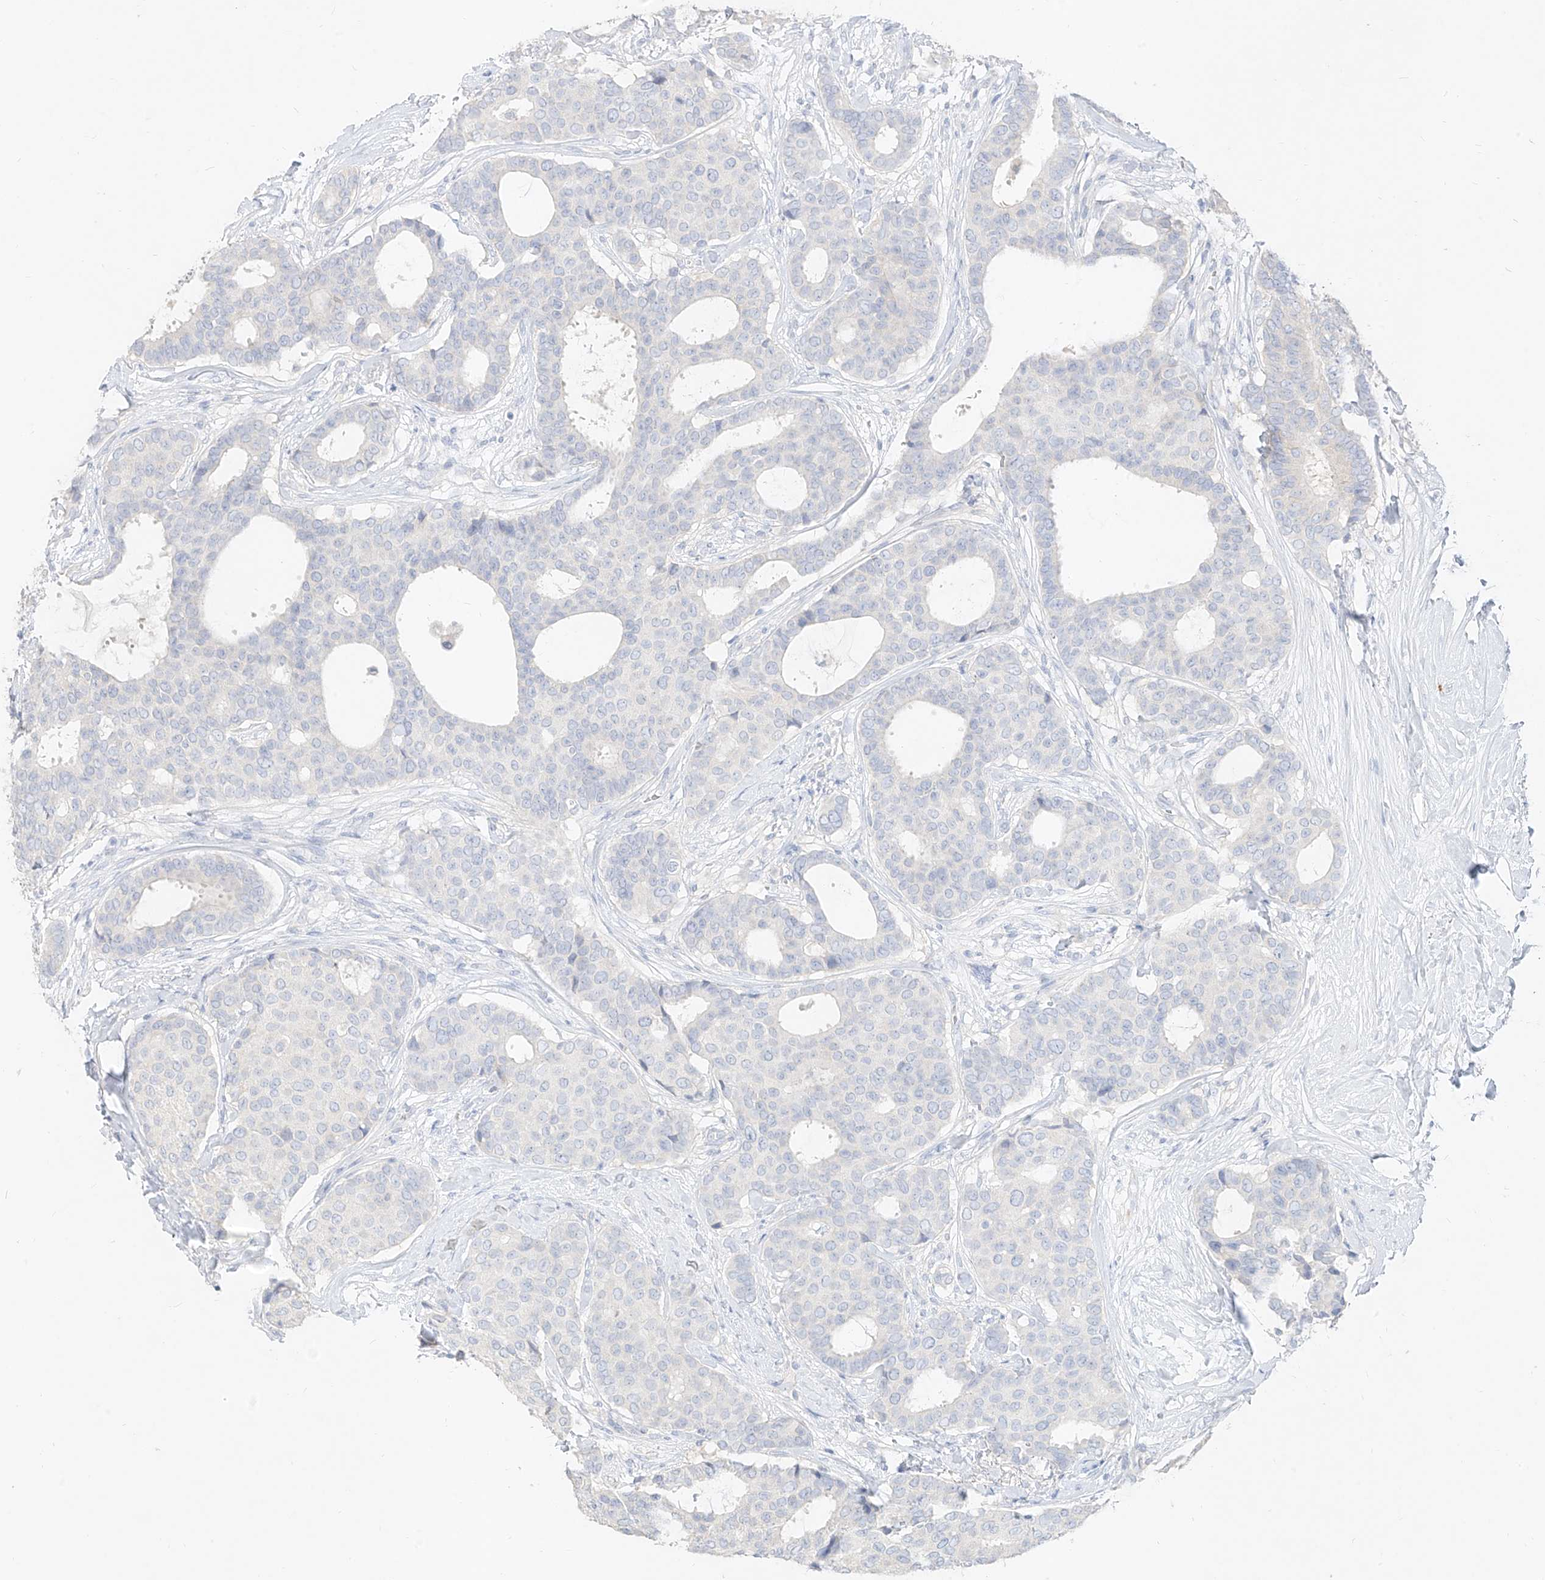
{"staining": {"intensity": "negative", "quantity": "none", "location": "none"}, "tissue": "breast cancer", "cell_type": "Tumor cells", "image_type": "cancer", "snomed": [{"axis": "morphology", "description": "Duct carcinoma"}, {"axis": "topography", "description": "Breast"}], "caption": "There is no significant positivity in tumor cells of breast invasive ductal carcinoma.", "gene": "ZZEF1", "patient": {"sex": "female", "age": 75}}